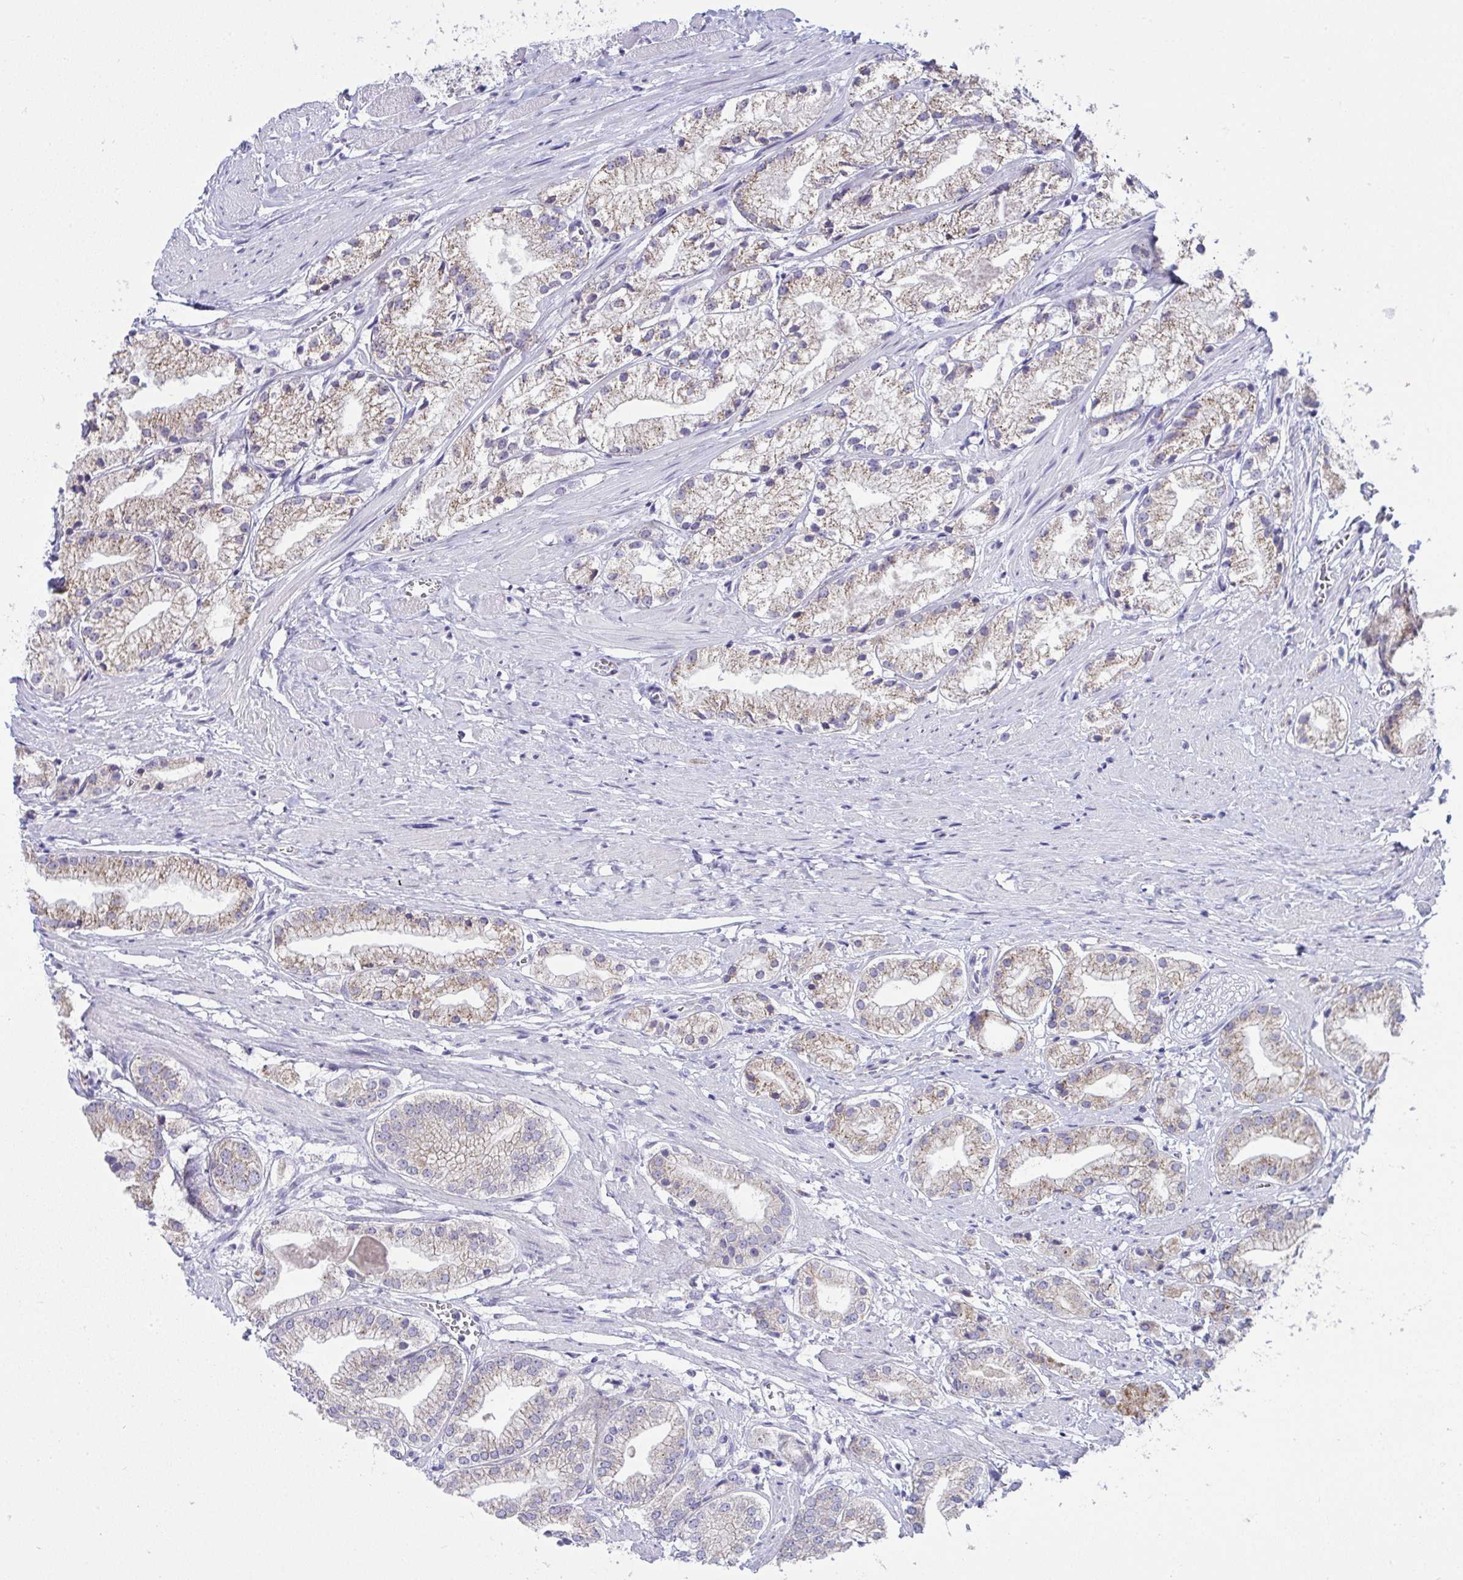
{"staining": {"intensity": "moderate", "quantity": "25%-75%", "location": "cytoplasmic/membranous"}, "tissue": "prostate cancer", "cell_type": "Tumor cells", "image_type": "cancer", "snomed": [{"axis": "morphology", "description": "Adenocarcinoma, Low grade"}, {"axis": "topography", "description": "Prostate"}], "caption": "Immunohistochemistry (IHC) histopathology image of neoplastic tissue: human prostate low-grade adenocarcinoma stained using immunohistochemistry (IHC) displays medium levels of moderate protein expression localized specifically in the cytoplasmic/membranous of tumor cells, appearing as a cytoplasmic/membranous brown color.", "gene": "PLA2G12B", "patient": {"sex": "male", "age": 69}}